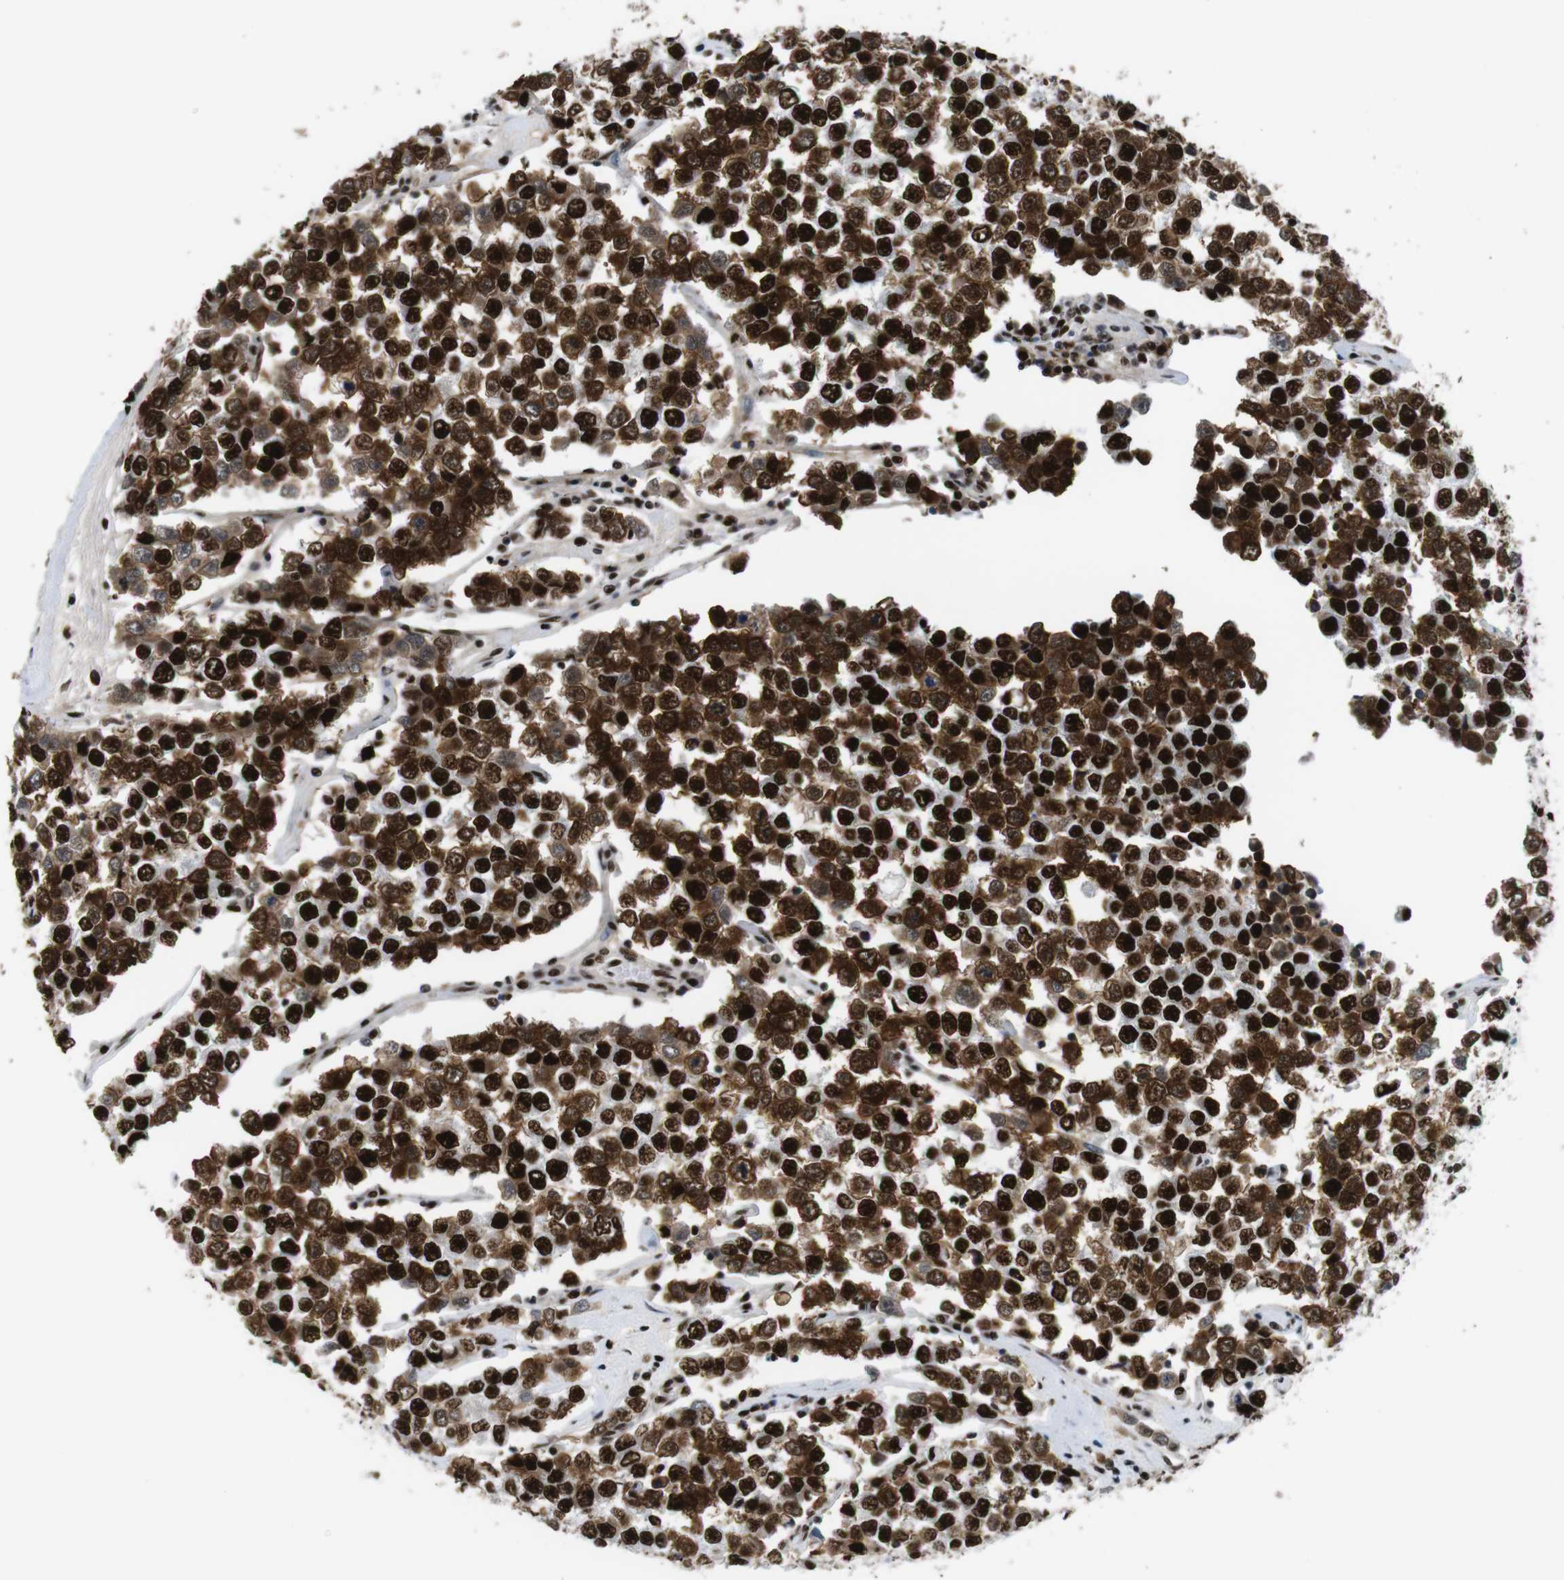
{"staining": {"intensity": "strong", "quantity": ">75%", "location": "cytoplasmic/membranous,nuclear"}, "tissue": "testis cancer", "cell_type": "Tumor cells", "image_type": "cancer", "snomed": [{"axis": "morphology", "description": "Seminoma, NOS"}, {"axis": "morphology", "description": "Carcinoma, Embryonal, NOS"}, {"axis": "topography", "description": "Testis"}], "caption": "This is a photomicrograph of immunohistochemistry (IHC) staining of testis embryonal carcinoma, which shows strong positivity in the cytoplasmic/membranous and nuclear of tumor cells.", "gene": "PSME3", "patient": {"sex": "male", "age": 52}}